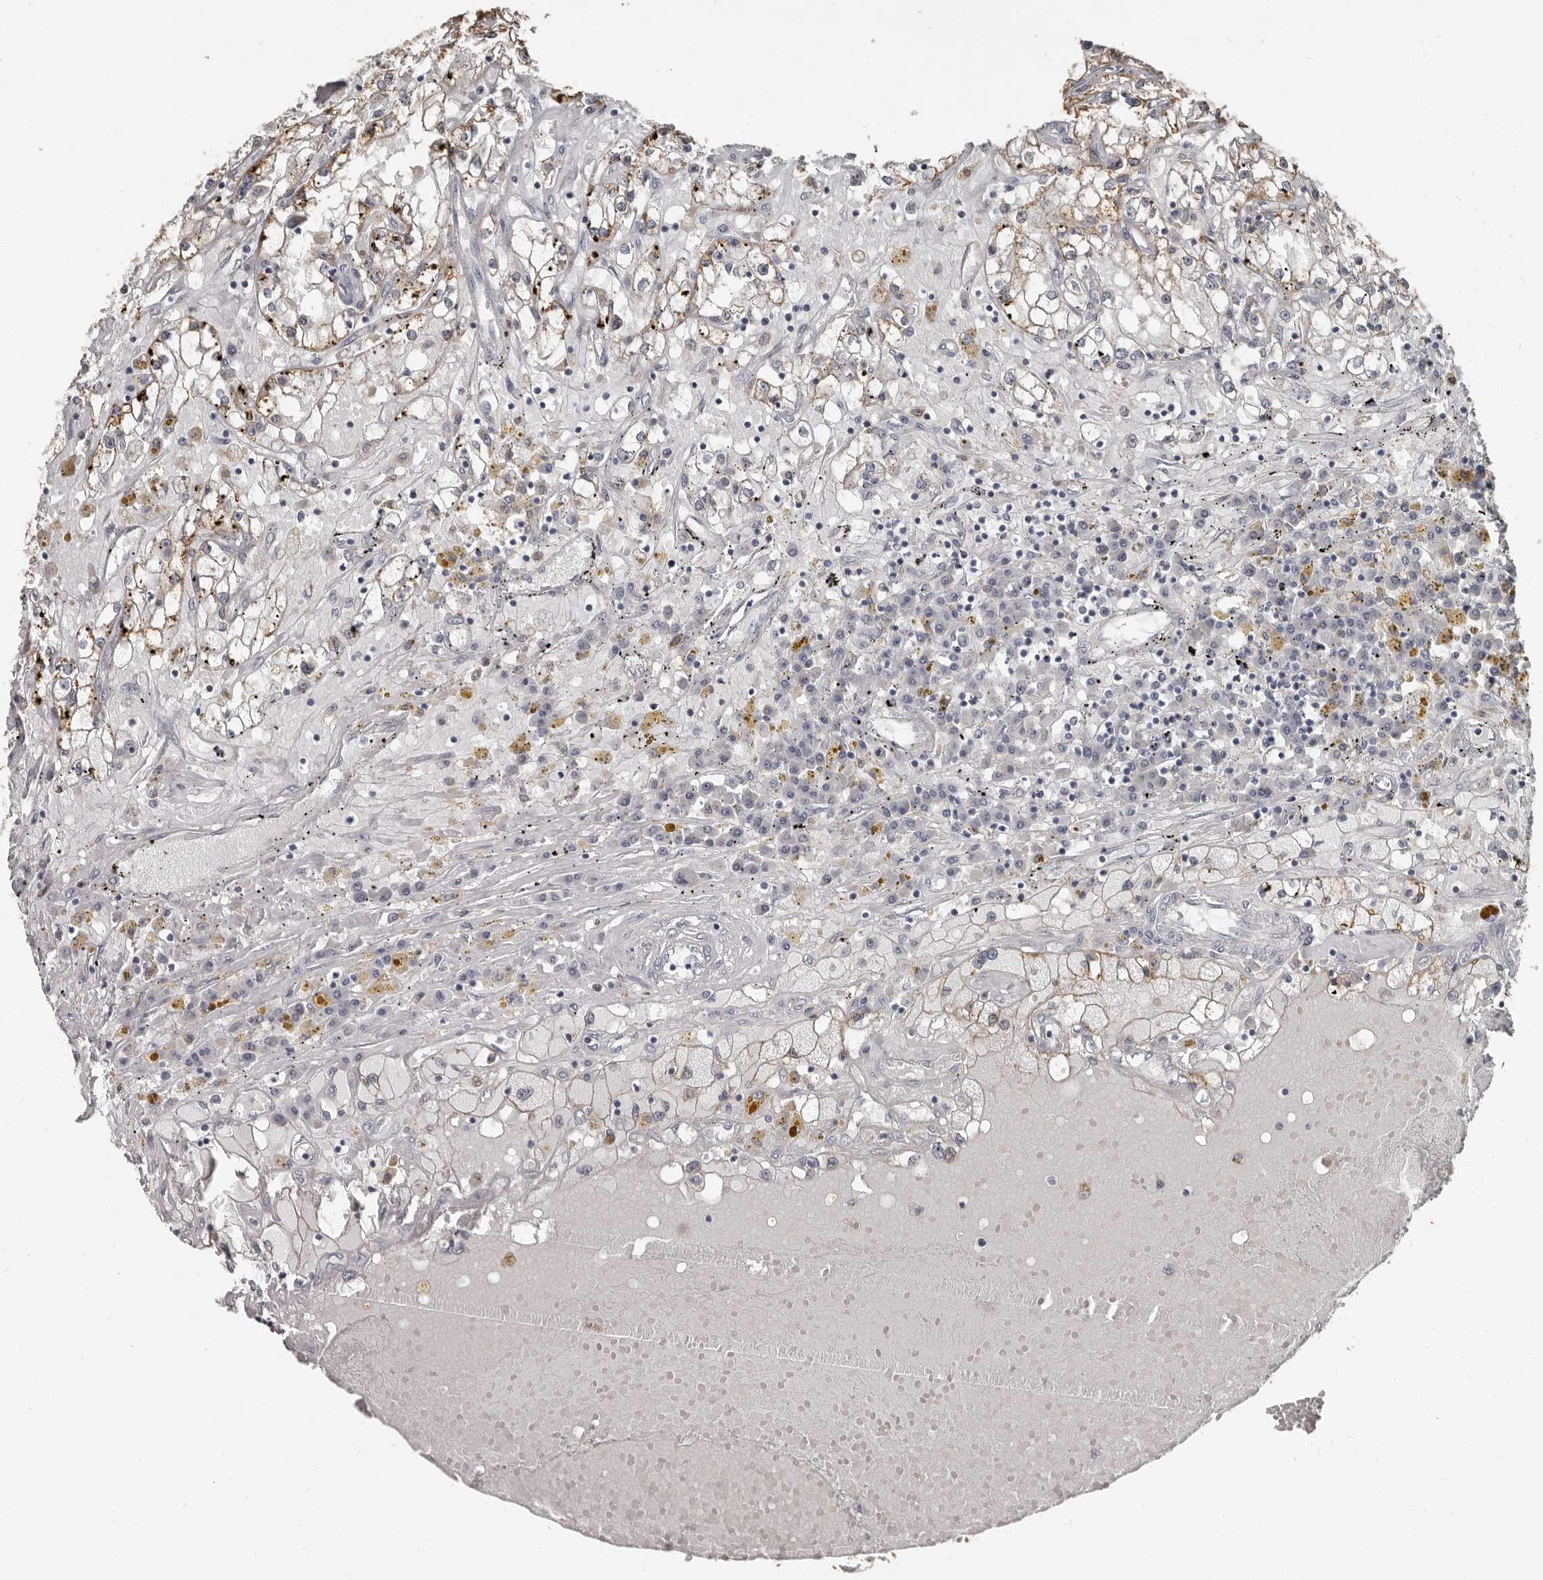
{"staining": {"intensity": "weak", "quantity": "25%-75%", "location": "cytoplasmic/membranous"}, "tissue": "renal cancer", "cell_type": "Tumor cells", "image_type": "cancer", "snomed": [{"axis": "morphology", "description": "Adenocarcinoma, NOS"}, {"axis": "topography", "description": "Kidney"}], "caption": "Immunohistochemistry (IHC) staining of renal adenocarcinoma, which shows low levels of weak cytoplasmic/membranous expression in about 25%-75% of tumor cells indicating weak cytoplasmic/membranous protein positivity. The staining was performed using DAB (3,3'-diaminobenzidine) (brown) for protein detection and nuclei were counterstained in hematoxylin (blue).", "gene": "KCNJ8", "patient": {"sex": "male", "age": 56}}